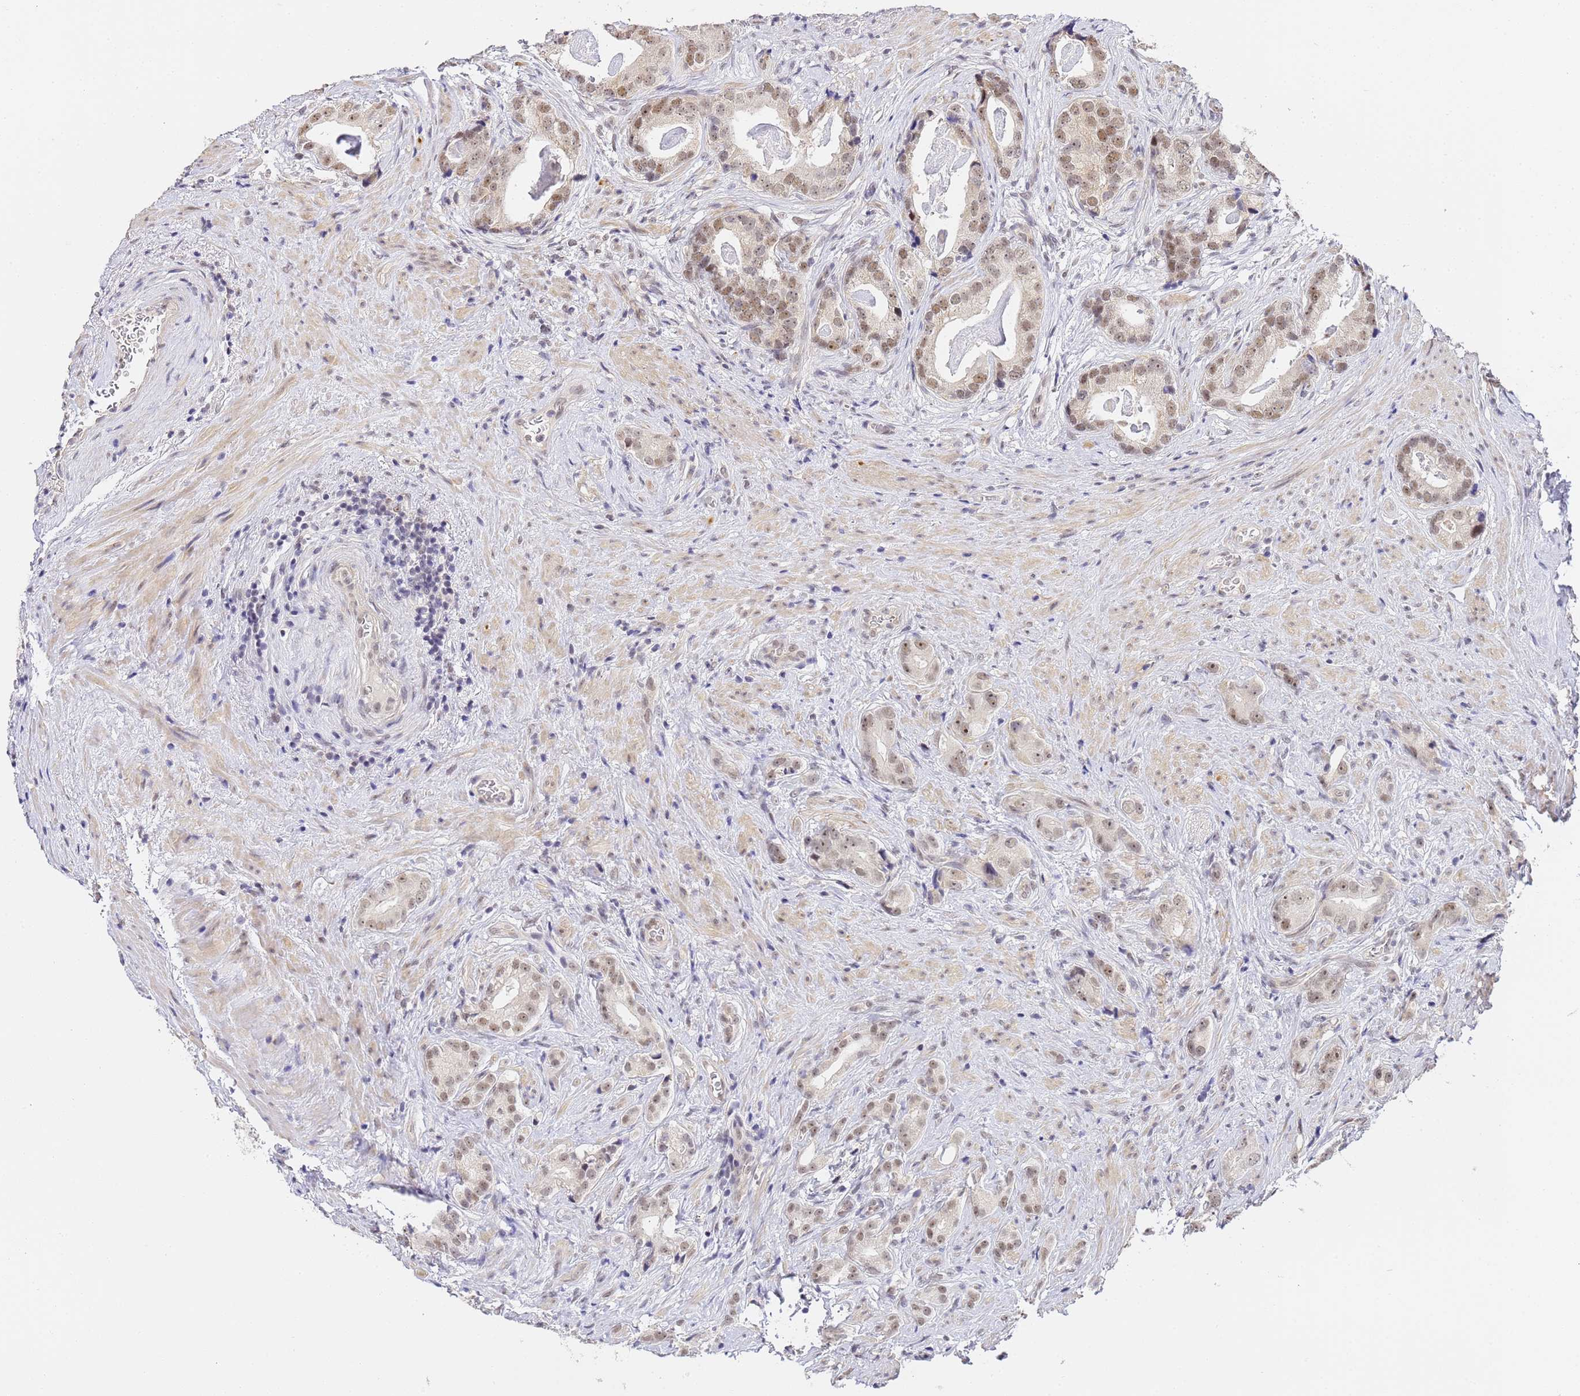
{"staining": {"intensity": "weak", "quantity": ">75%", "location": "nuclear"}, "tissue": "prostate cancer", "cell_type": "Tumor cells", "image_type": "cancer", "snomed": [{"axis": "morphology", "description": "Adenocarcinoma, Low grade"}, {"axis": "topography", "description": "Prostate"}], "caption": "Immunohistochemical staining of human prostate cancer reveals weak nuclear protein expression in approximately >75% of tumor cells.", "gene": "LSM3", "patient": {"sex": "male", "age": 71}}